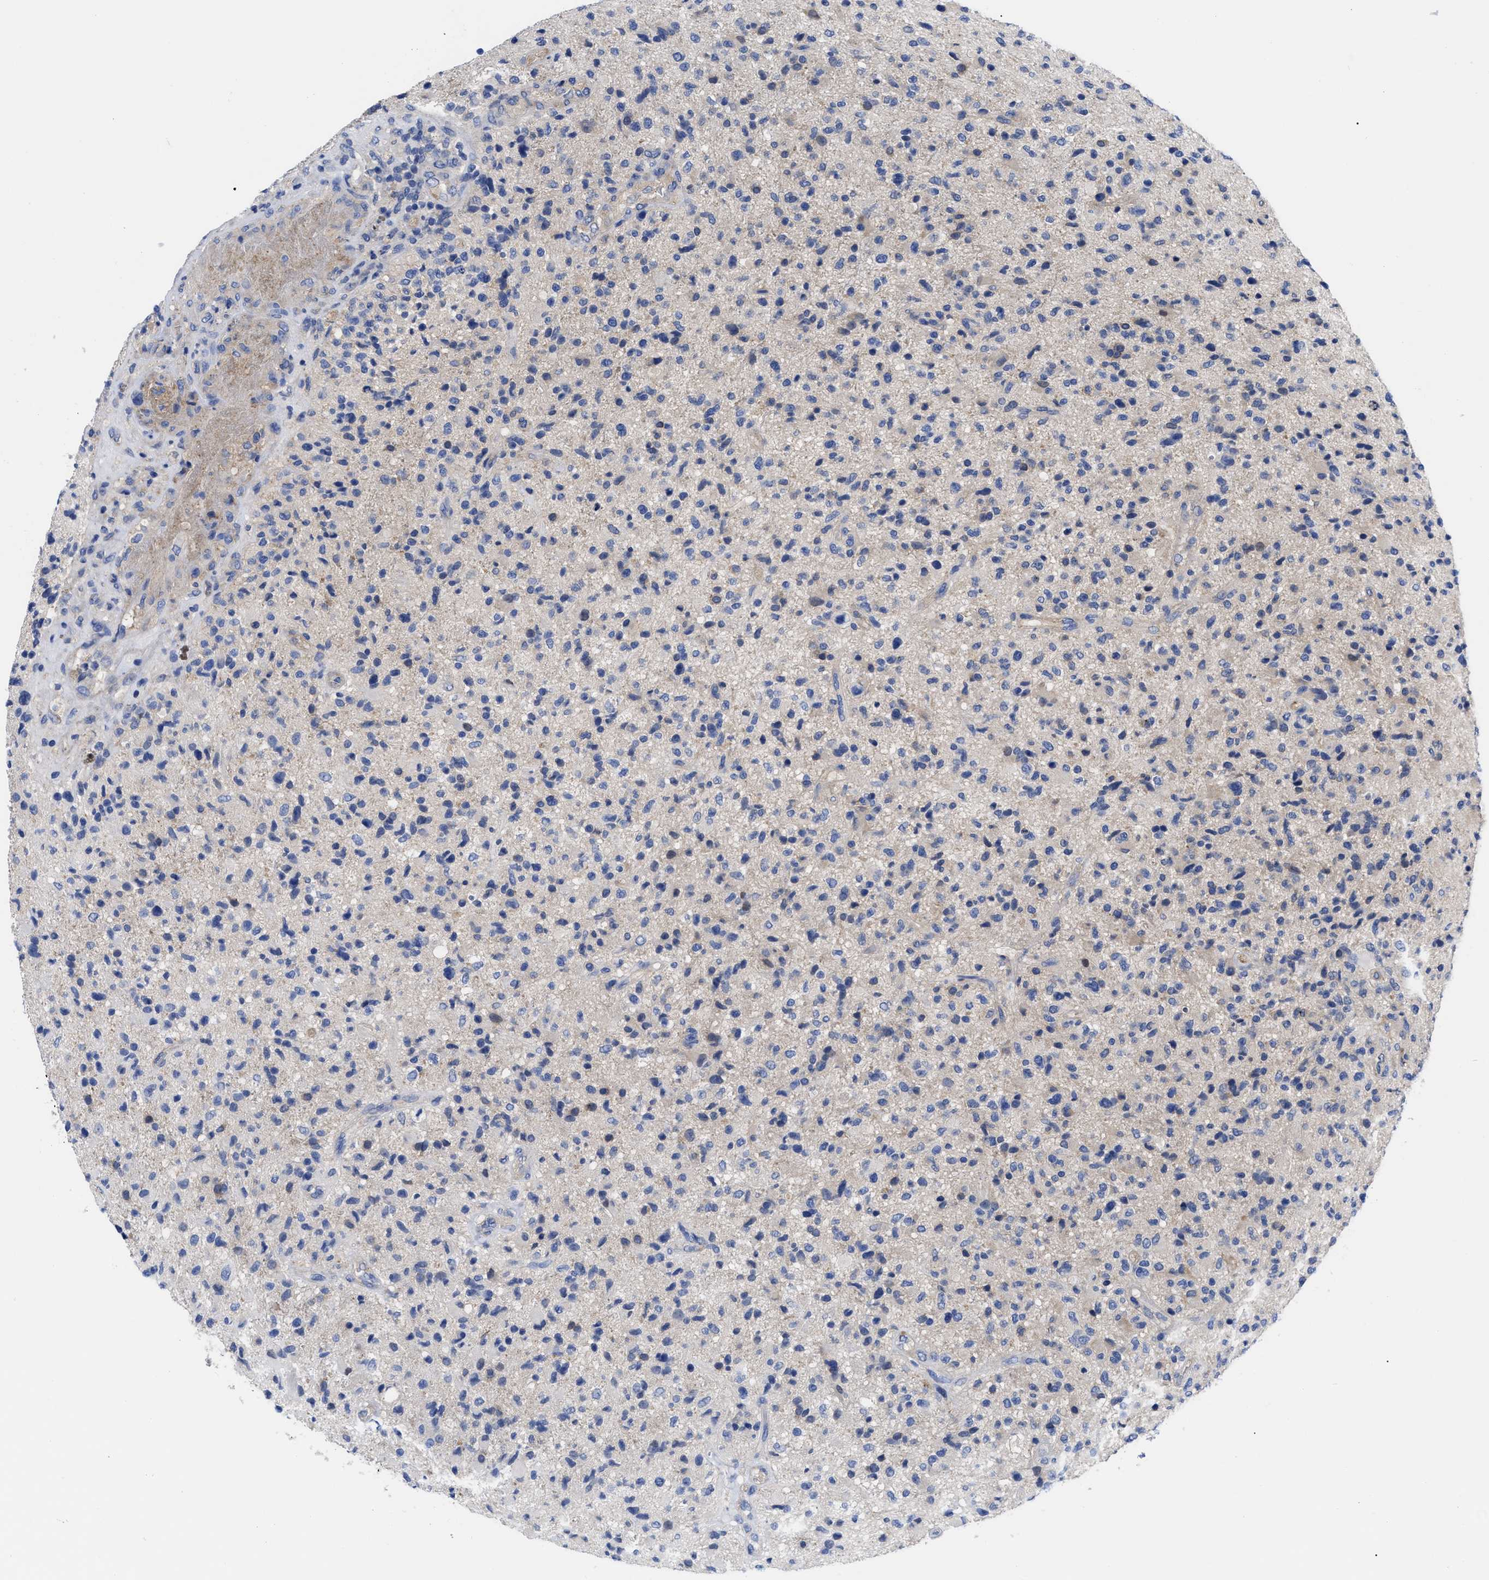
{"staining": {"intensity": "weak", "quantity": "<25%", "location": "cytoplasmic/membranous"}, "tissue": "glioma", "cell_type": "Tumor cells", "image_type": "cancer", "snomed": [{"axis": "morphology", "description": "Glioma, malignant, High grade"}, {"axis": "topography", "description": "Brain"}], "caption": "The immunohistochemistry (IHC) histopathology image has no significant expression in tumor cells of glioma tissue.", "gene": "RBKS", "patient": {"sex": "male", "age": 72}}